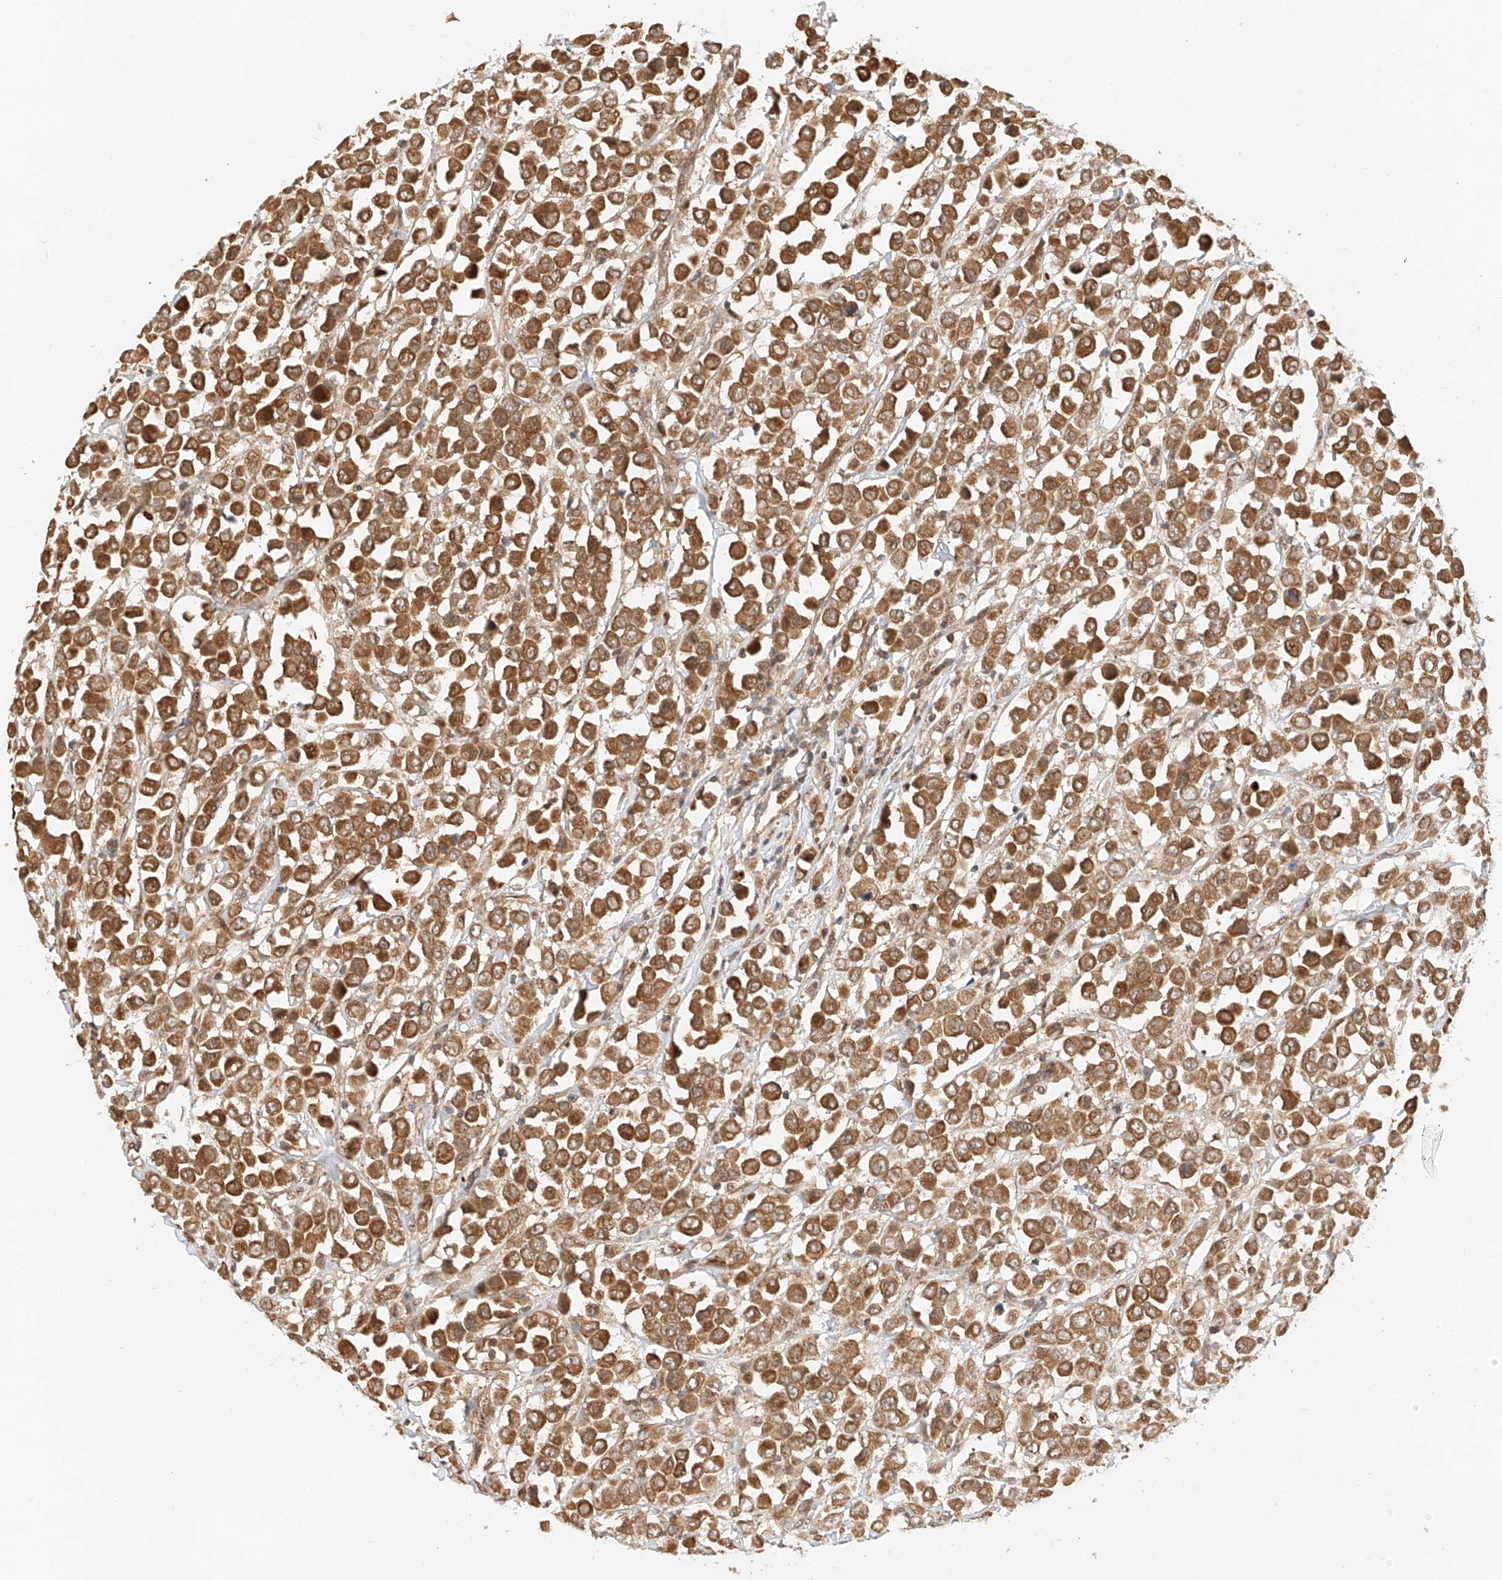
{"staining": {"intensity": "moderate", "quantity": ">75%", "location": "cytoplasmic/membranous"}, "tissue": "breast cancer", "cell_type": "Tumor cells", "image_type": "cancer", "snomed": [{"axis": "morphology", "description": "Duct carcinoma"}, {"axis": "topography", "description": "Breast"}], "caption": "A brown stain shows moderate cytoplasmic/membranous staining of a protein in human breast cancer (infiltrating ductal carcinoma) tumor cells. (Brightfield microscopy of DAB IHC at high magnification).", "gene": "EIF4H", "patient": {"sex": "female", "age": 61}}